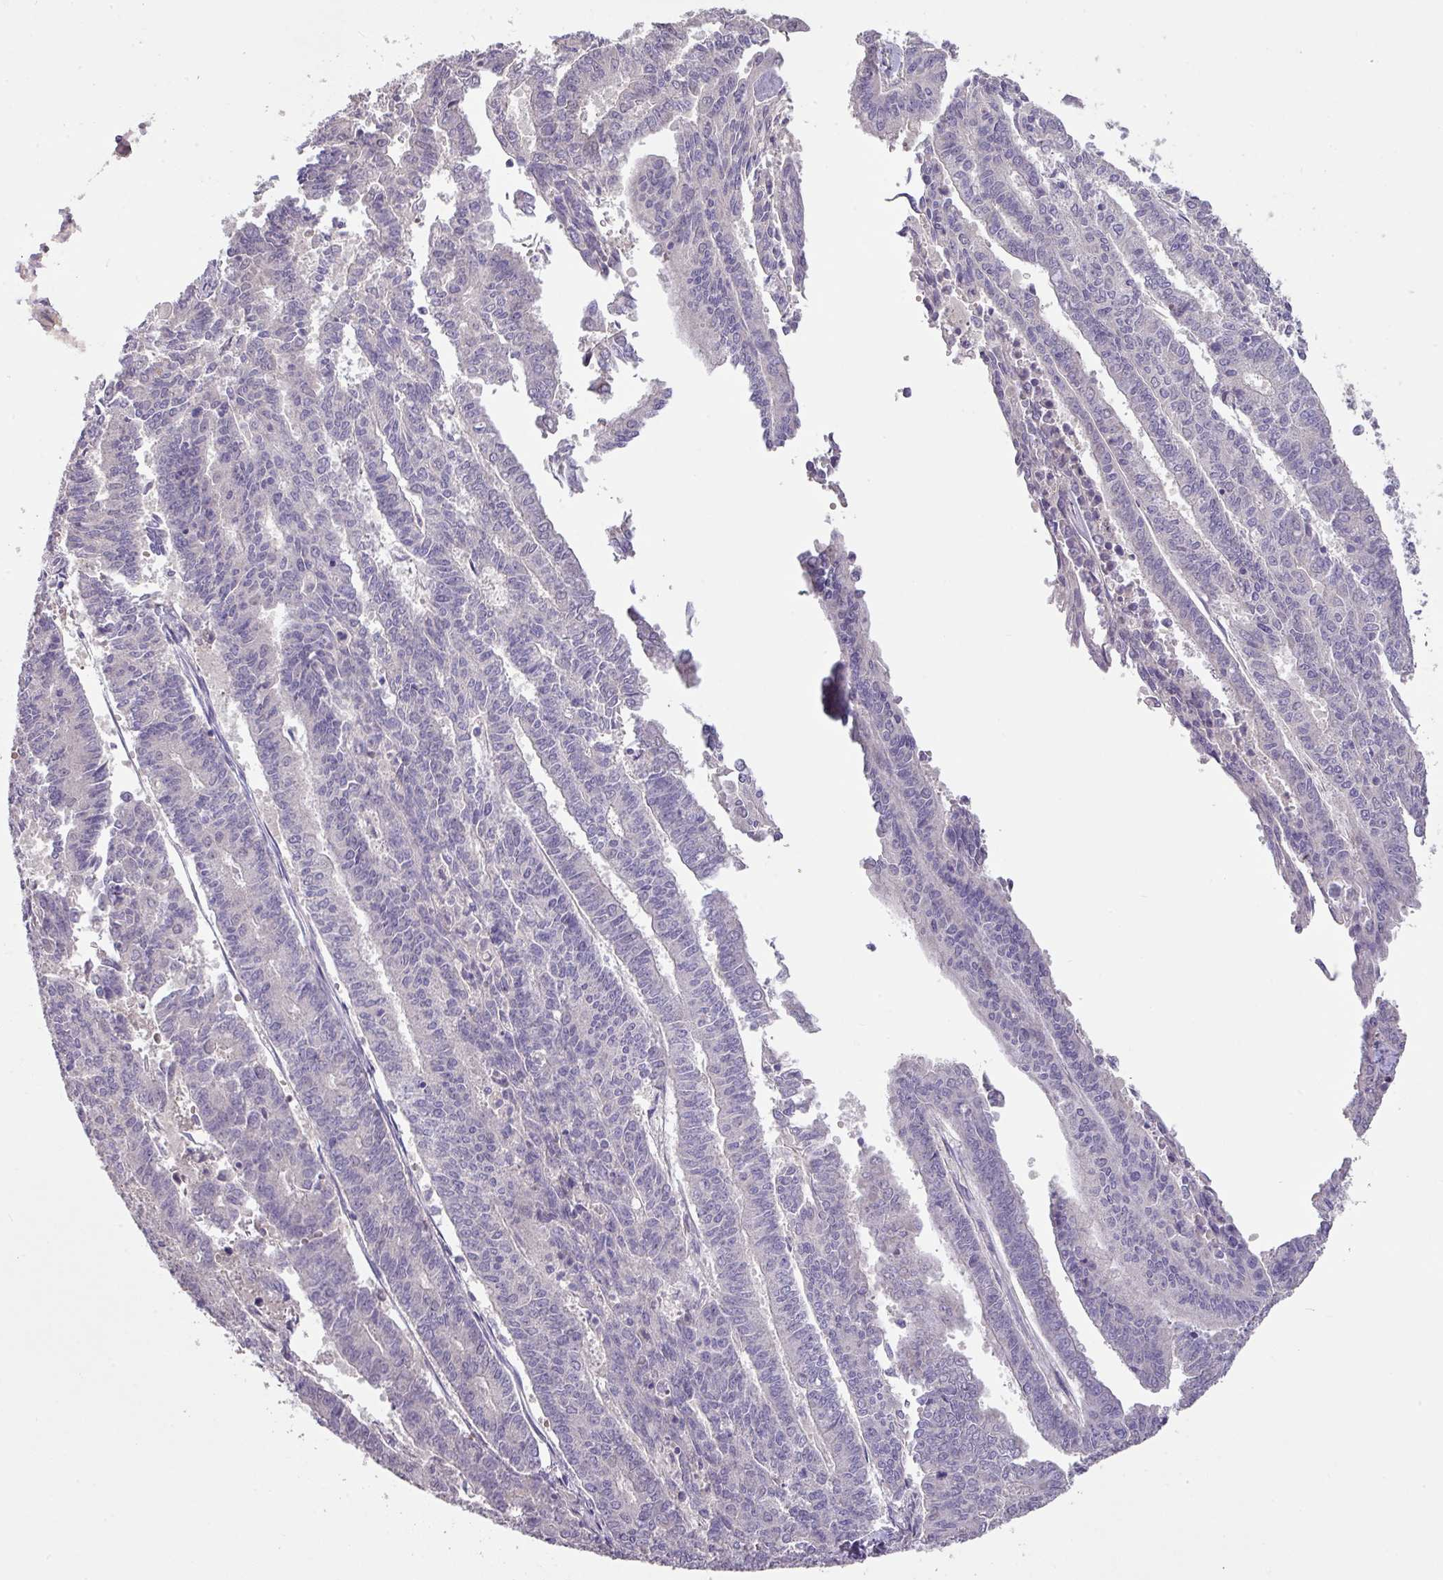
{"staining": {"intensity": "negative", "quantity": "none", "location": "none"}, "tissue": "endometrial cancer", "cell_type": "Tumor cells", "image_type": "cancer", "snomed": [{"axis": "morphology", "description": "Adenocarcinoma, NOS"}, {"axis": "topography", "description": "Endometrium"}], "caption": "Tumor cells show no significant protein staining in endometrial cancer (adenocarcinoma).", "gene": "PRADC1", "patient": {"sex": "female", "age": 59}}